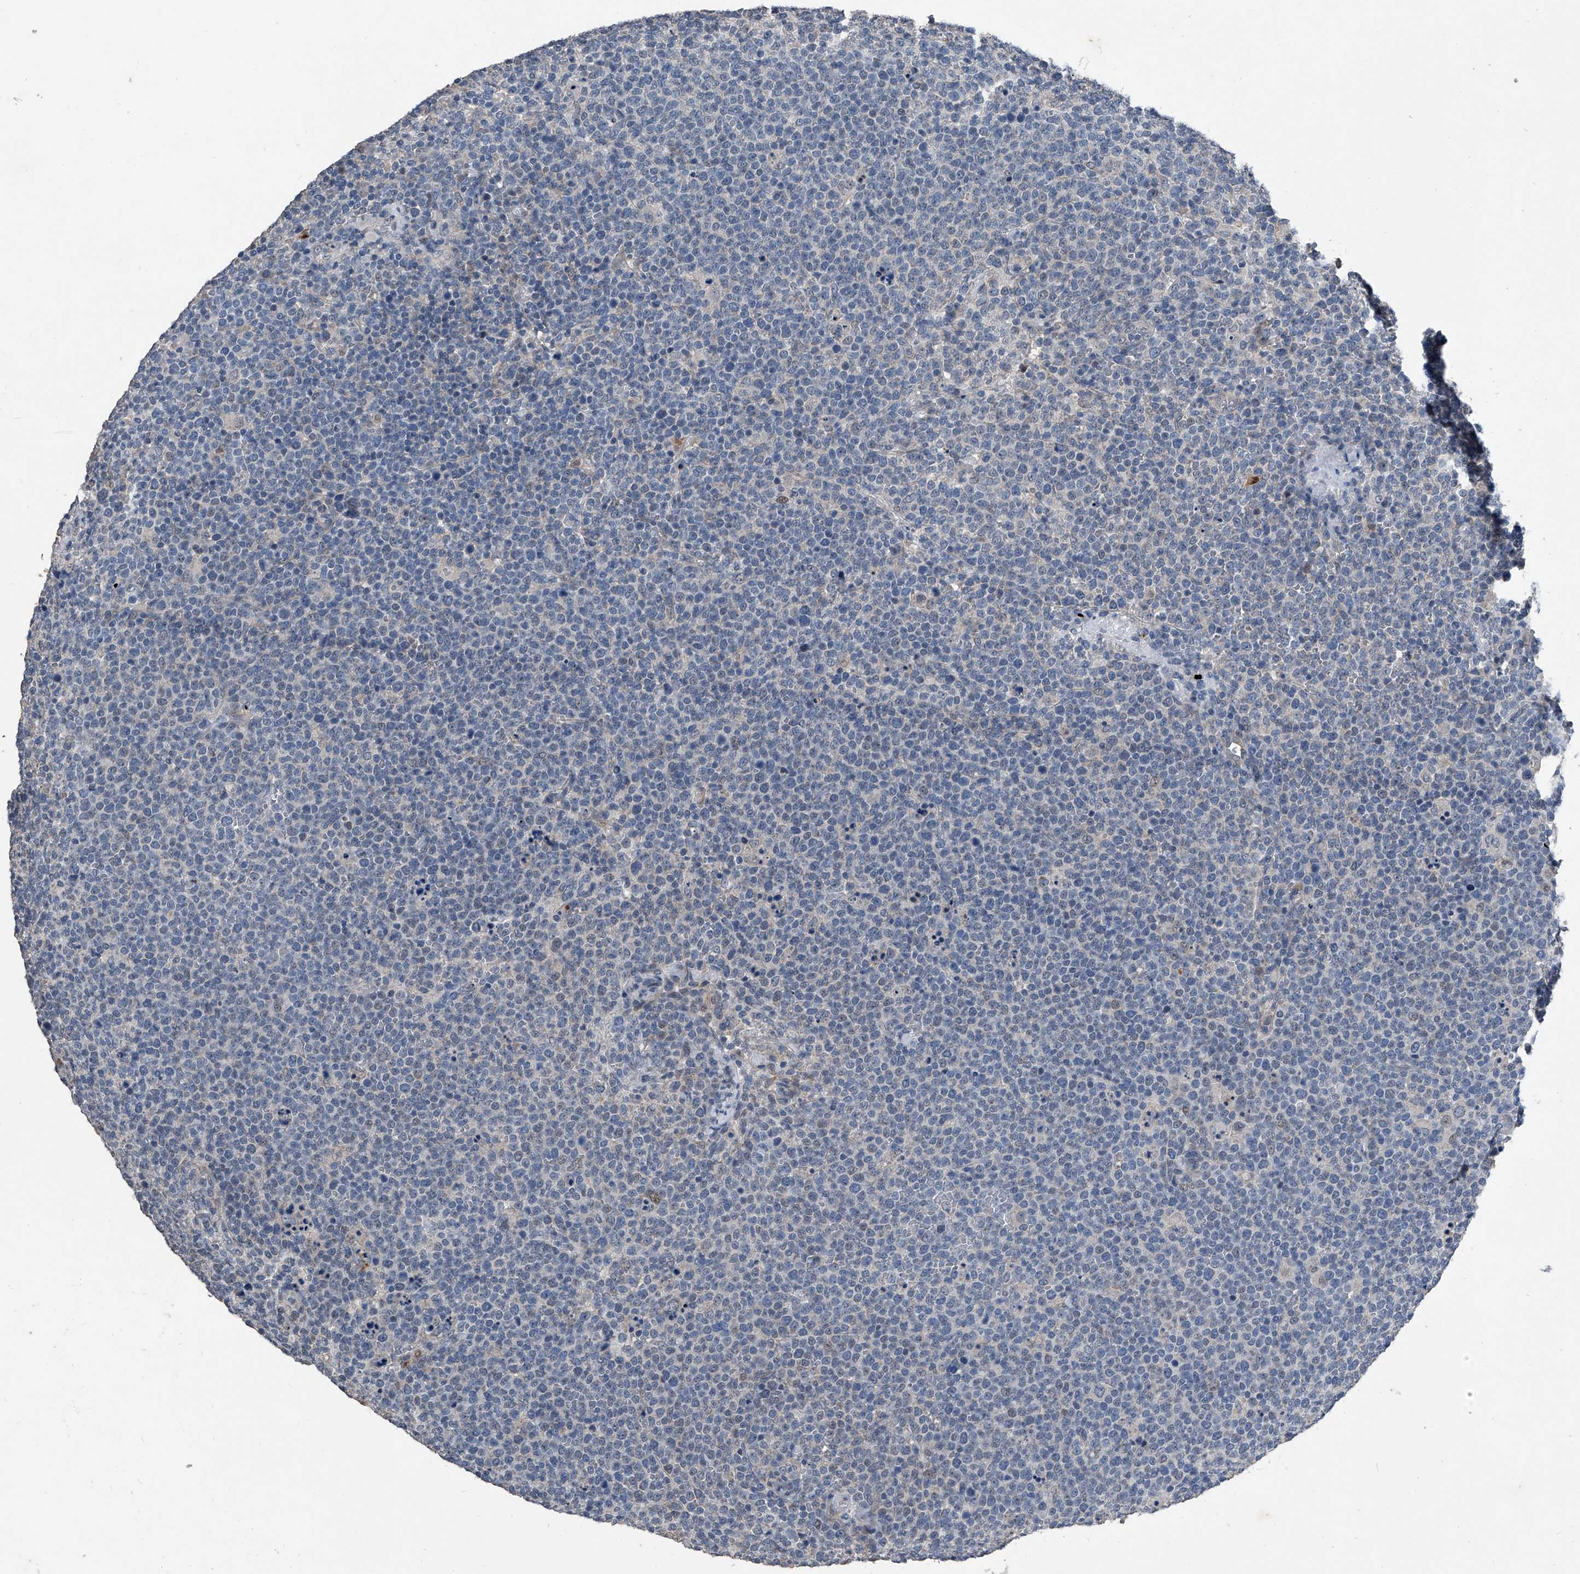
{"staining": {"intensity": "negative", "quantity": "none", "location": "none"}, "tissue": "lymphoma", "cell_type": "Tumor cells", "image_type": "cancer", "snomed": [{"axis": "morphology", "description": "Malignant lymphoma, non-Hodgkin's type, High grade"}, {"axis": "topography", "description": "Lymph node"}], "caption": "Immunohistochemistry (IHC) image of lymphoma stained for a protein (brown), which shows no expression in tumor cells.", "gene": "PHACTR1", "patient": {"sex": "male", "age": 61}}